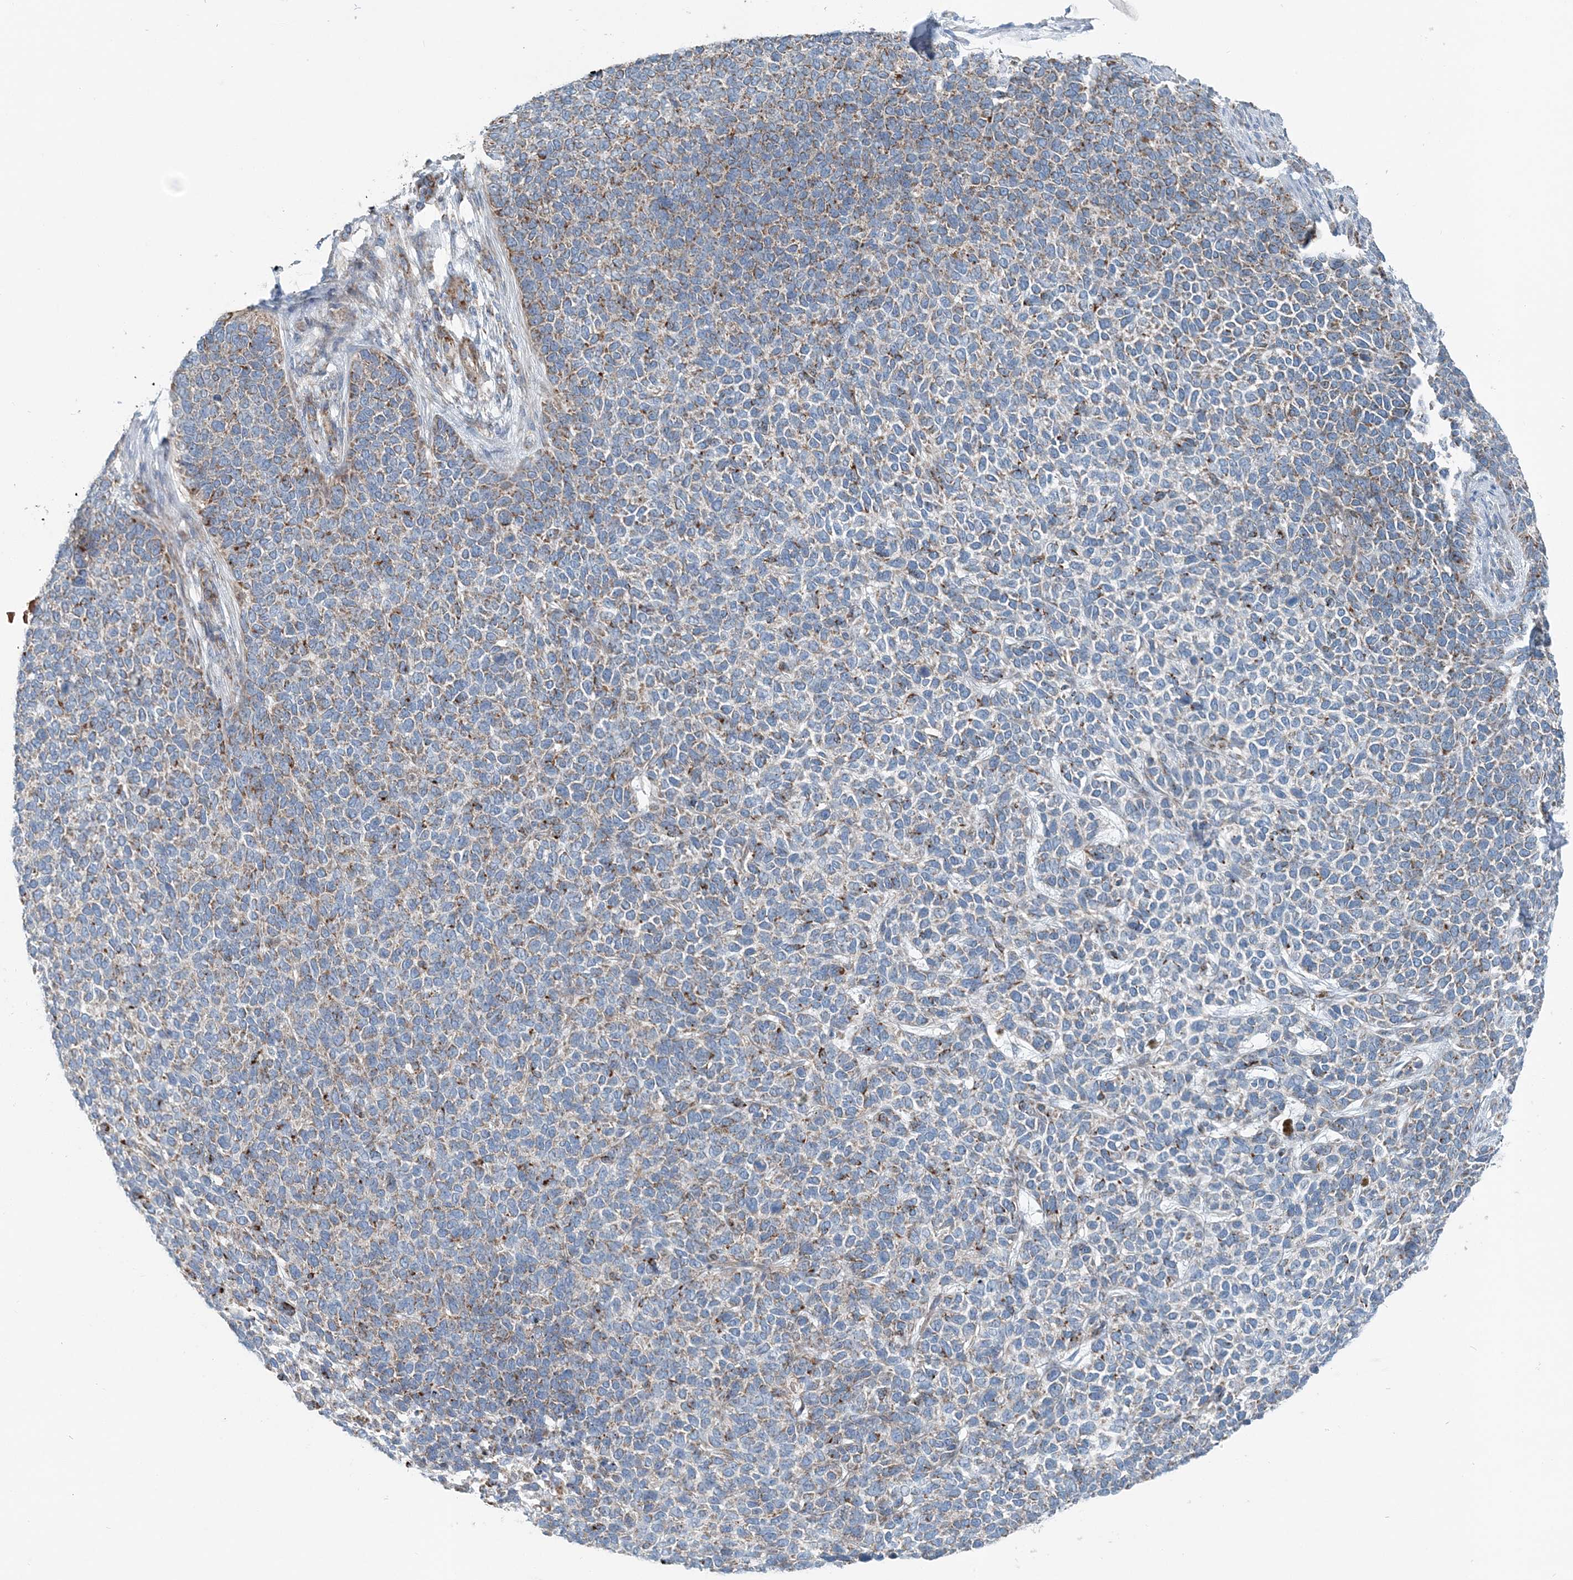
{"staining": {"intensity": "moderate", "quantity": "<25%", "location": "cytoplasmic/membranous"}, "tissue": "skin cancer", "cell_type": "Tumor cells", "image_type": "cancer", "snomed": [{"axis": "morphology", "description": "Basal cell carcinoma"}, {"axis": "topography", "description": "Skin"}], "caption": "Immunohistochemical staining of human skin cancer (basal cell carcinoma) exhibits moderate cytoplasmic/membranous protein expression in about <25% of tumor cells.", "gene": "INTU", "patient": {"sex": "female", "age": 84}}